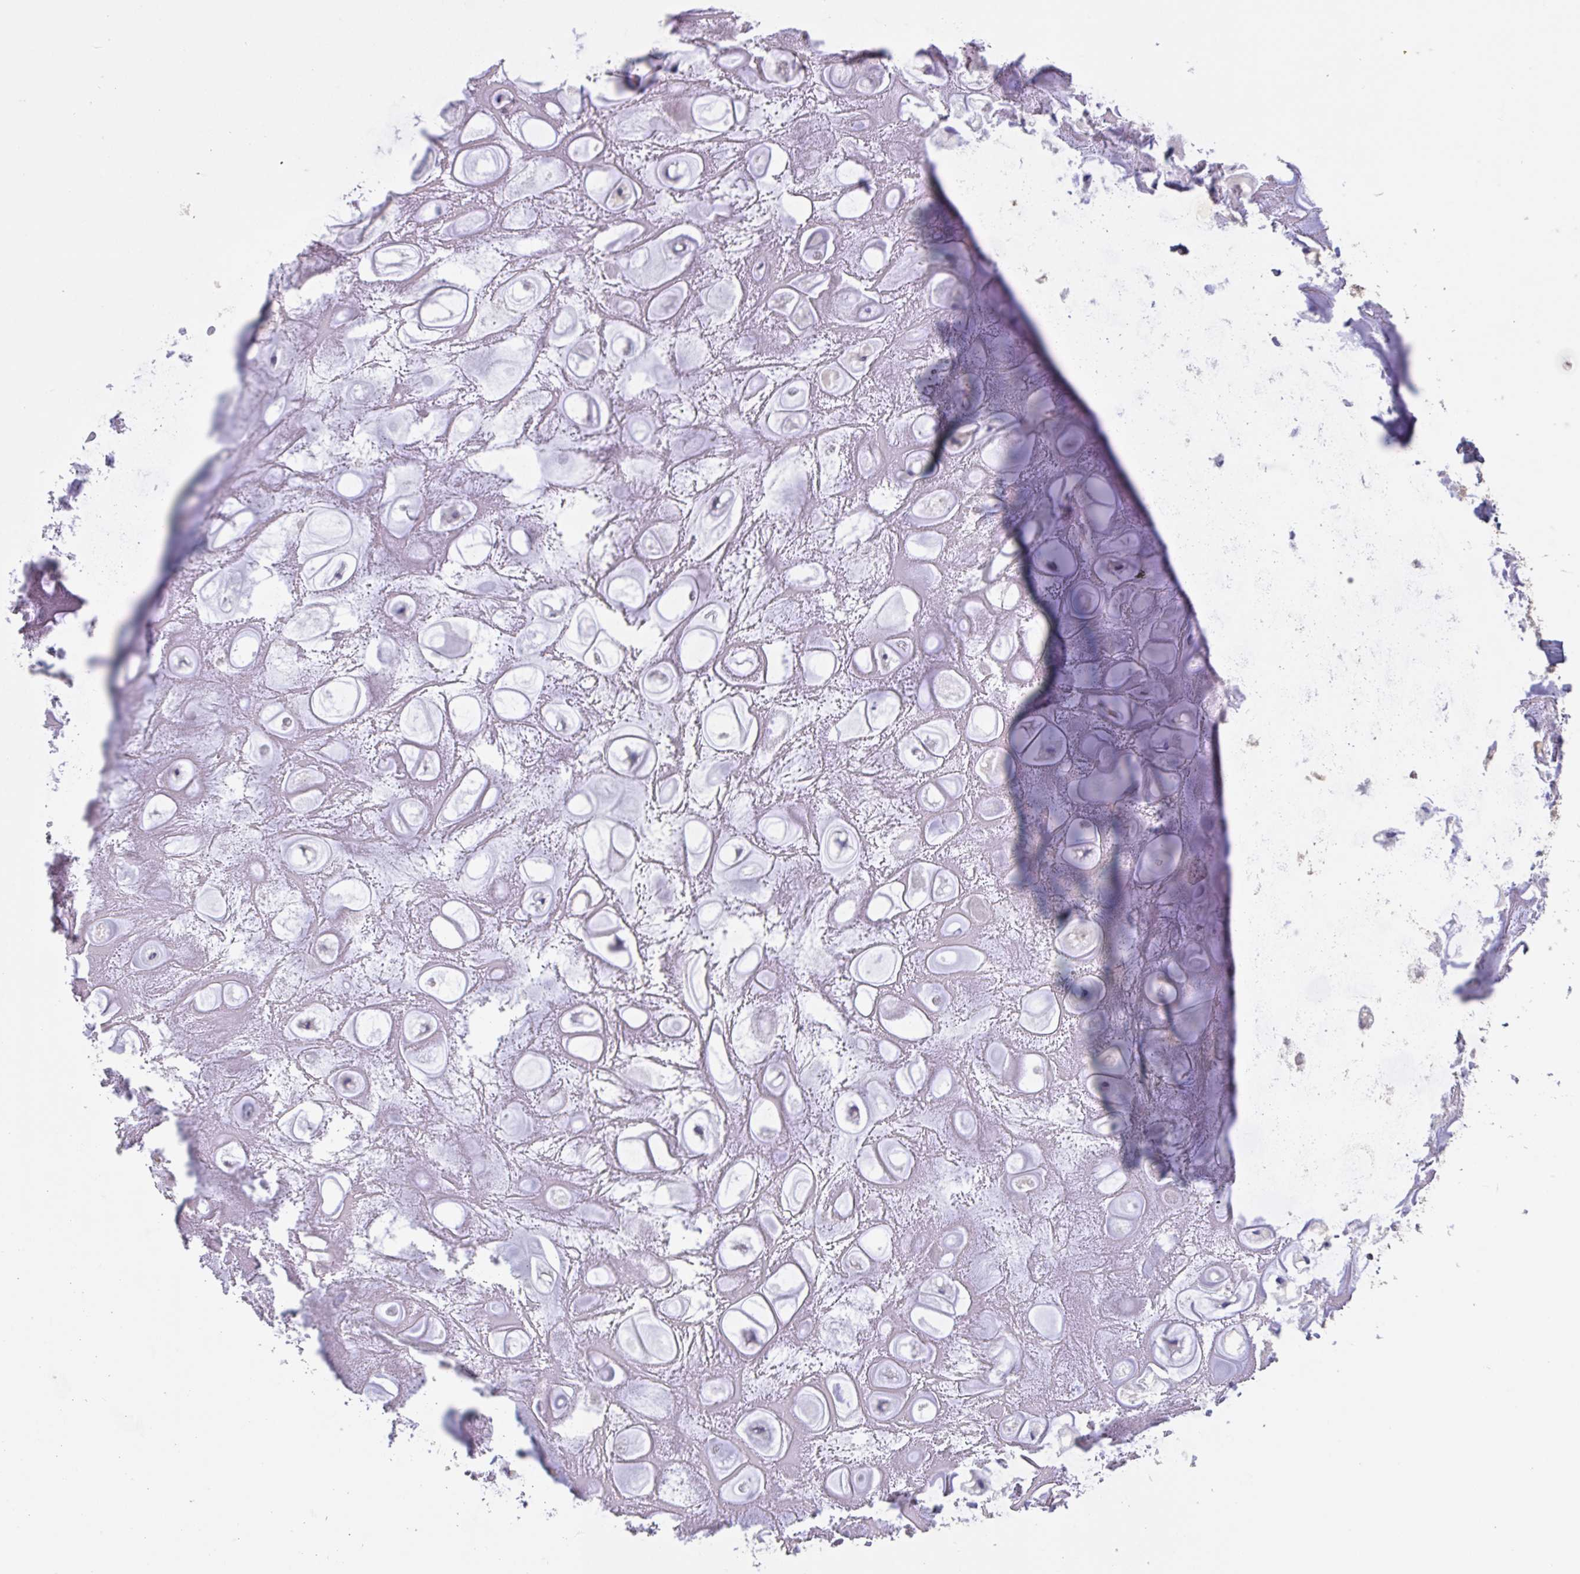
{"staining": {"intensity": "negative", "quantity": "none", "location": "none"}, "tissue": "adipose tissue", "cell_type": "Adipocytes", "image_type": "normal", "snomed": [{"axis": "morphology", "description": "Normal tissue, NOS"}, {"axis": "topography", "description": "Lymph node"}, {"axis": "topography", "description": "Cartilage tissue"}, {"axis": "topography", "description": "Nasopharynx"}], "caption": "Adipocytes are negative for brown protein staining in unremarkable adipose tissue. (DAB (3,3'-diaminobenzidine) immunohistochemistry, high magnification).", "gene": "CHMP5", "patient": {"sex": "male", "age": 63}}